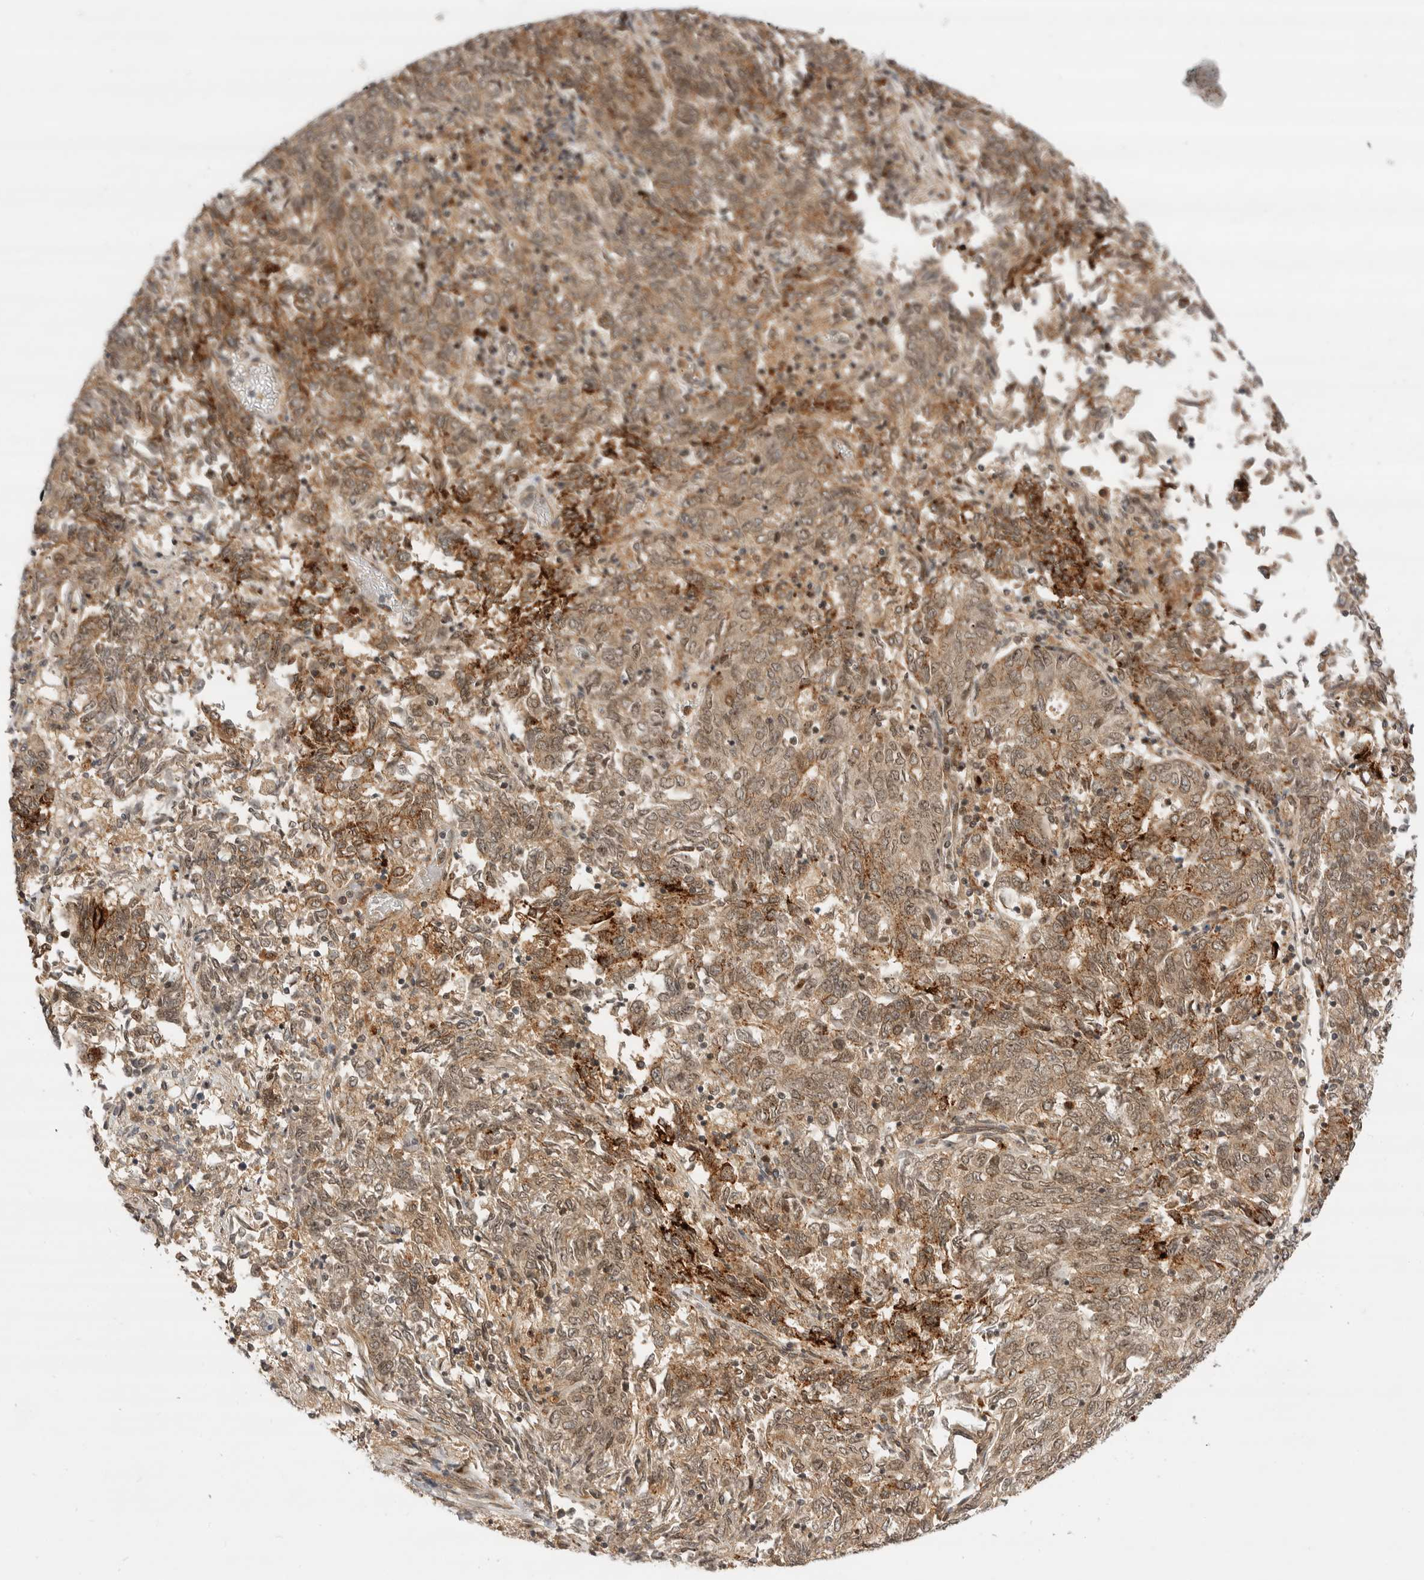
{"staining": {"intensity": "moderate", "quantity": ">75%", "location": "cytoplasmic/membranous"}, "tissue": "endometrial cancer", "cell_type": "Tumor cells", "image_type": "cancer", "snomed": [{"axis": "morphology", "description": "Adenocarcinoma, NOS"}, {"axis": "topography", "description": "Endometrium"}], "caption": "There is medium levels of moderate cytoplasmic/membranous positivity in tumor cells of endometrial cancer (adenocarcinoma), as demonstrated by immunohistochemical staining (brown color).", "gene": "CSNK1G3", "patient": {"sex": "female", "age": 80}}